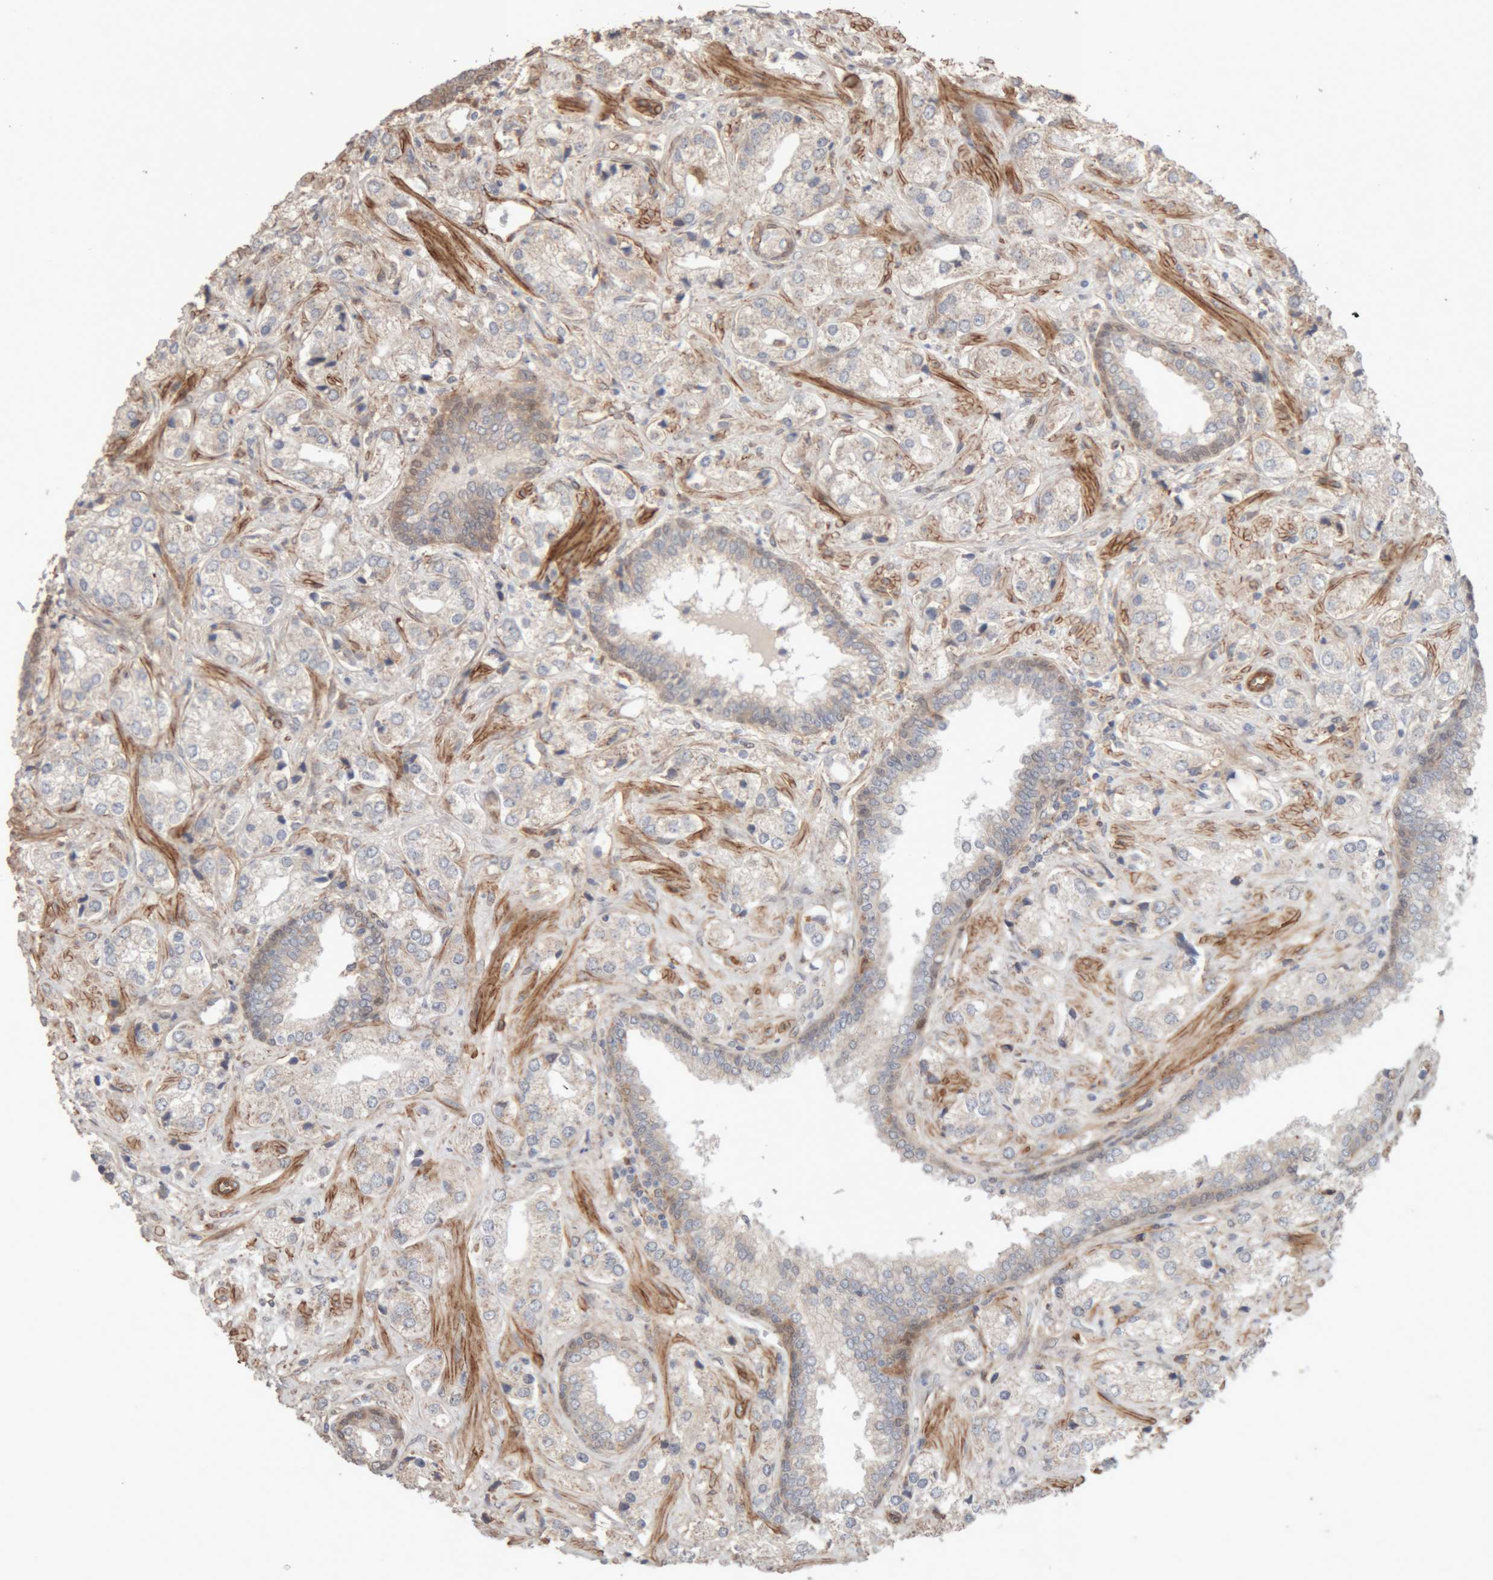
{"staining": {"intensity": "weak", "quantity": "<25%", "location": "cytoplasmic/membranous"}, "tissue": "prostate cancer", "cell_type": "Tumor cells", "image_type": "cancer", "snomed": [{"axis": "morphology", "description": "Adenocarcinoma, High grade"}, {"axis": "topography", "description": "Prostate"}], "caption": "Tumor cells show no significant protein expression in prostate cancer (adenocarcinoma (high-grade)).", "gene": "RAB32", "patient": {"sex": "male", "age": 66}}